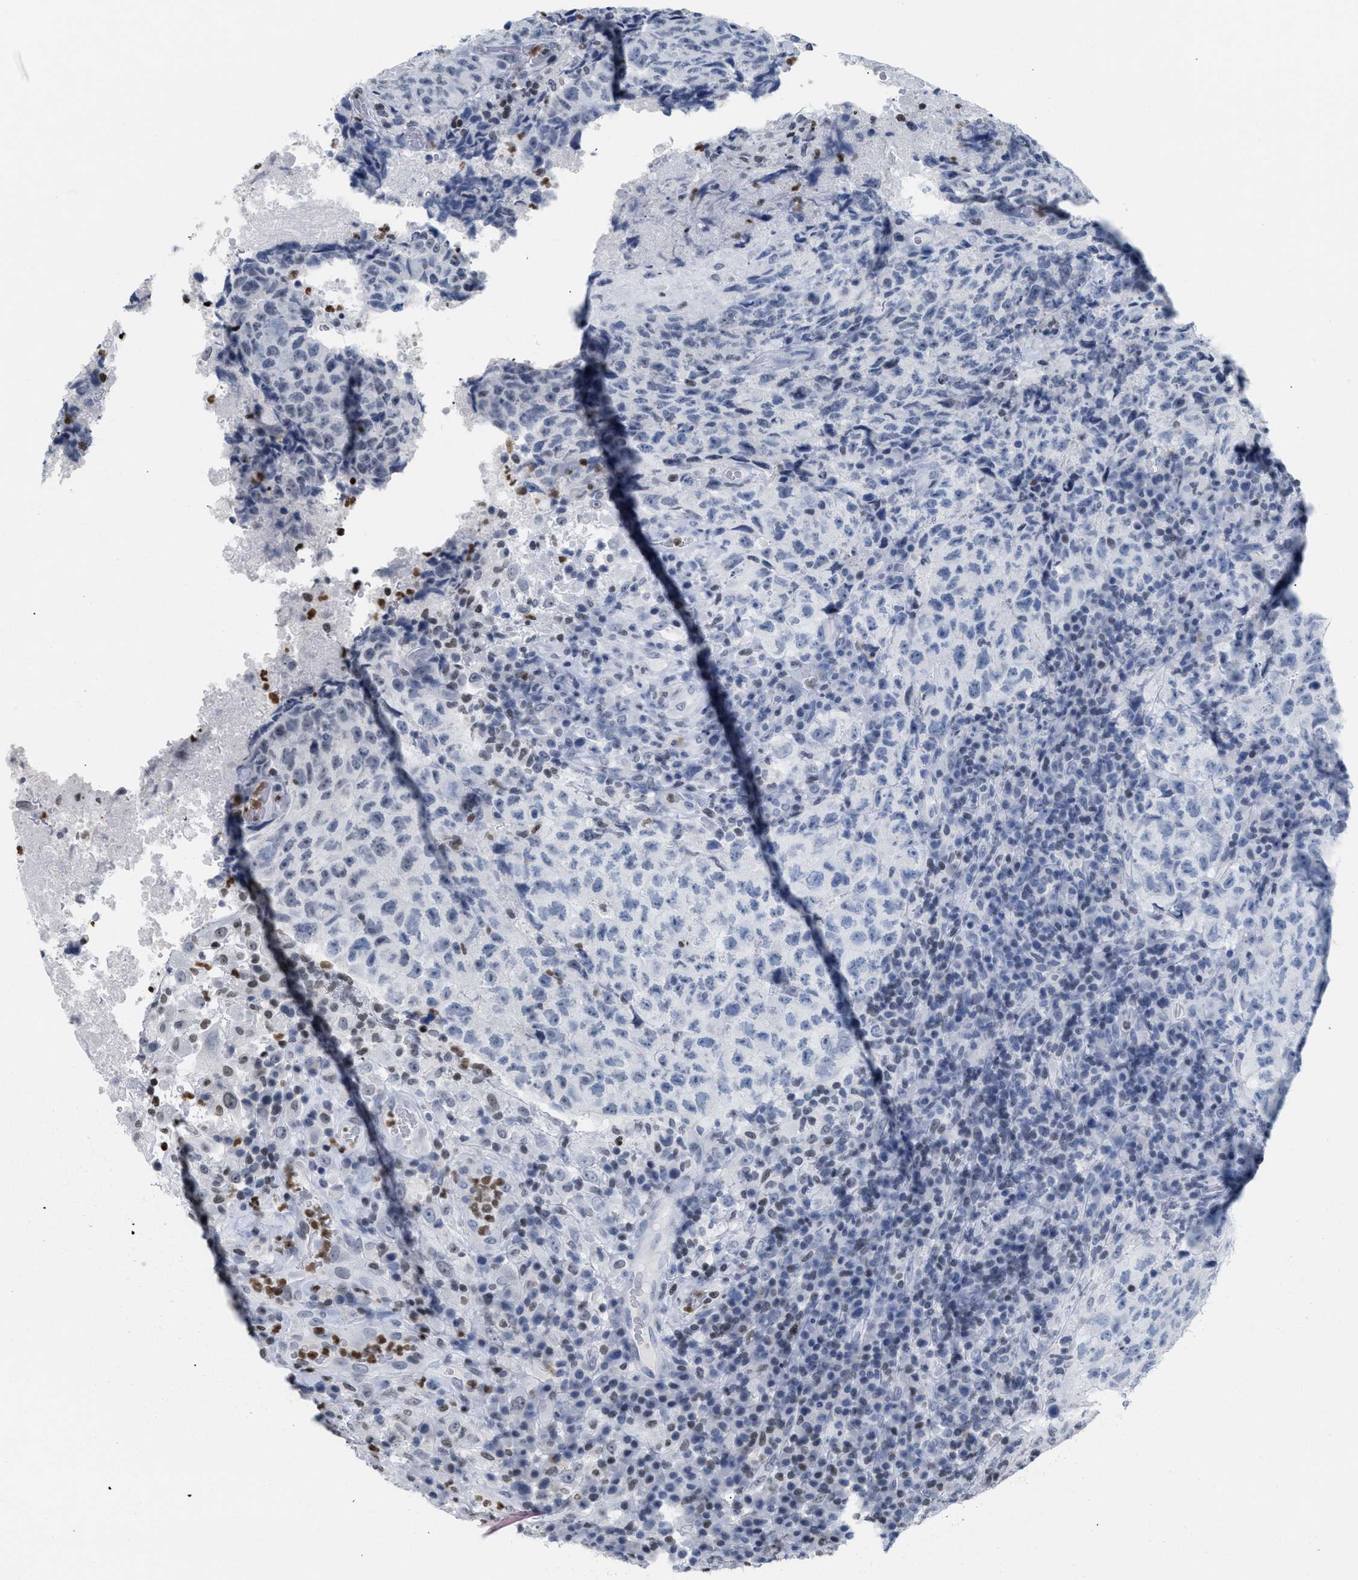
{"staining": {"intensity": "negative", "quantity": "none", "location": "none"}, "tissue": "testis cancer", "cell_type": "Tumor cells", "image_type": "cancer", "snomed": [{"axis": "morphology", "description": "Necrosis, NOS"}, {"axis": "morphology", "description": "Carcinoma, Embryonal, NOS"}, {"axis": "topography", "description": "Testis"}], "caption": "Tumor cells show no significant protein expression in testis cancer (embryonal carcinoma).", "gene": "HMGN2", "patient": {"sex": "male", "age": 19}}